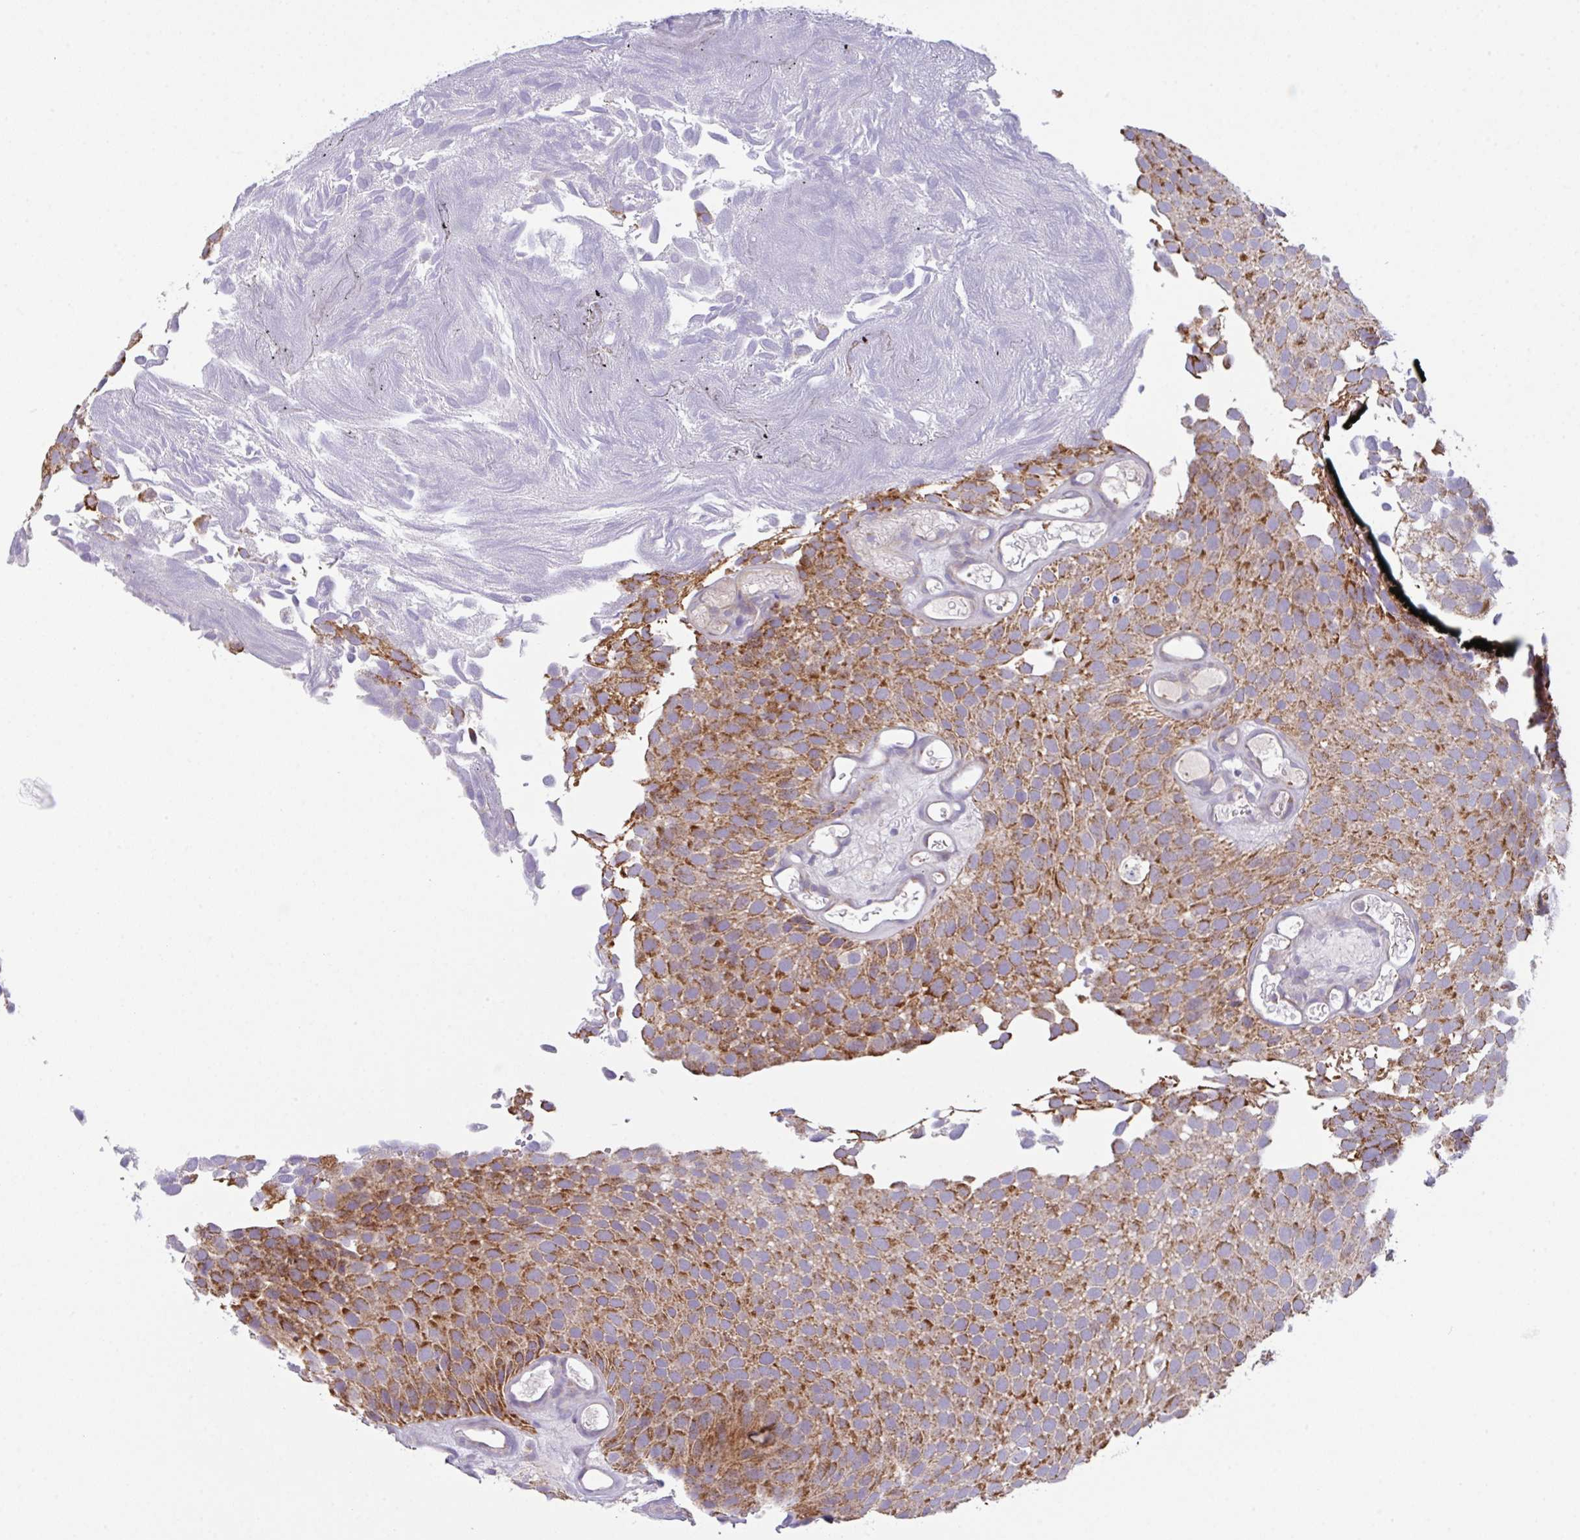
{"staining": {"intensity": "strong", "quantity": ">75%", "location": "cytoplasmic/membranous"}, "tissue": "urothelial cancer", "cell_type": "Tumor cells", "image_type": "cancer", "snomed": [{"axis": "morphology", "description": "Urothelial carcinoma, Low grade"}, {"axis": "topography", "description": "Urinary bladder"}], "caption": "Strong cytoplasmic/membranous expression for a protein is seen in about >75% of tumor cells of low-grade urothelial carcinoma using IHC.", "gene": "CHDH", "patient": {"sex": "male", "age": 89}}